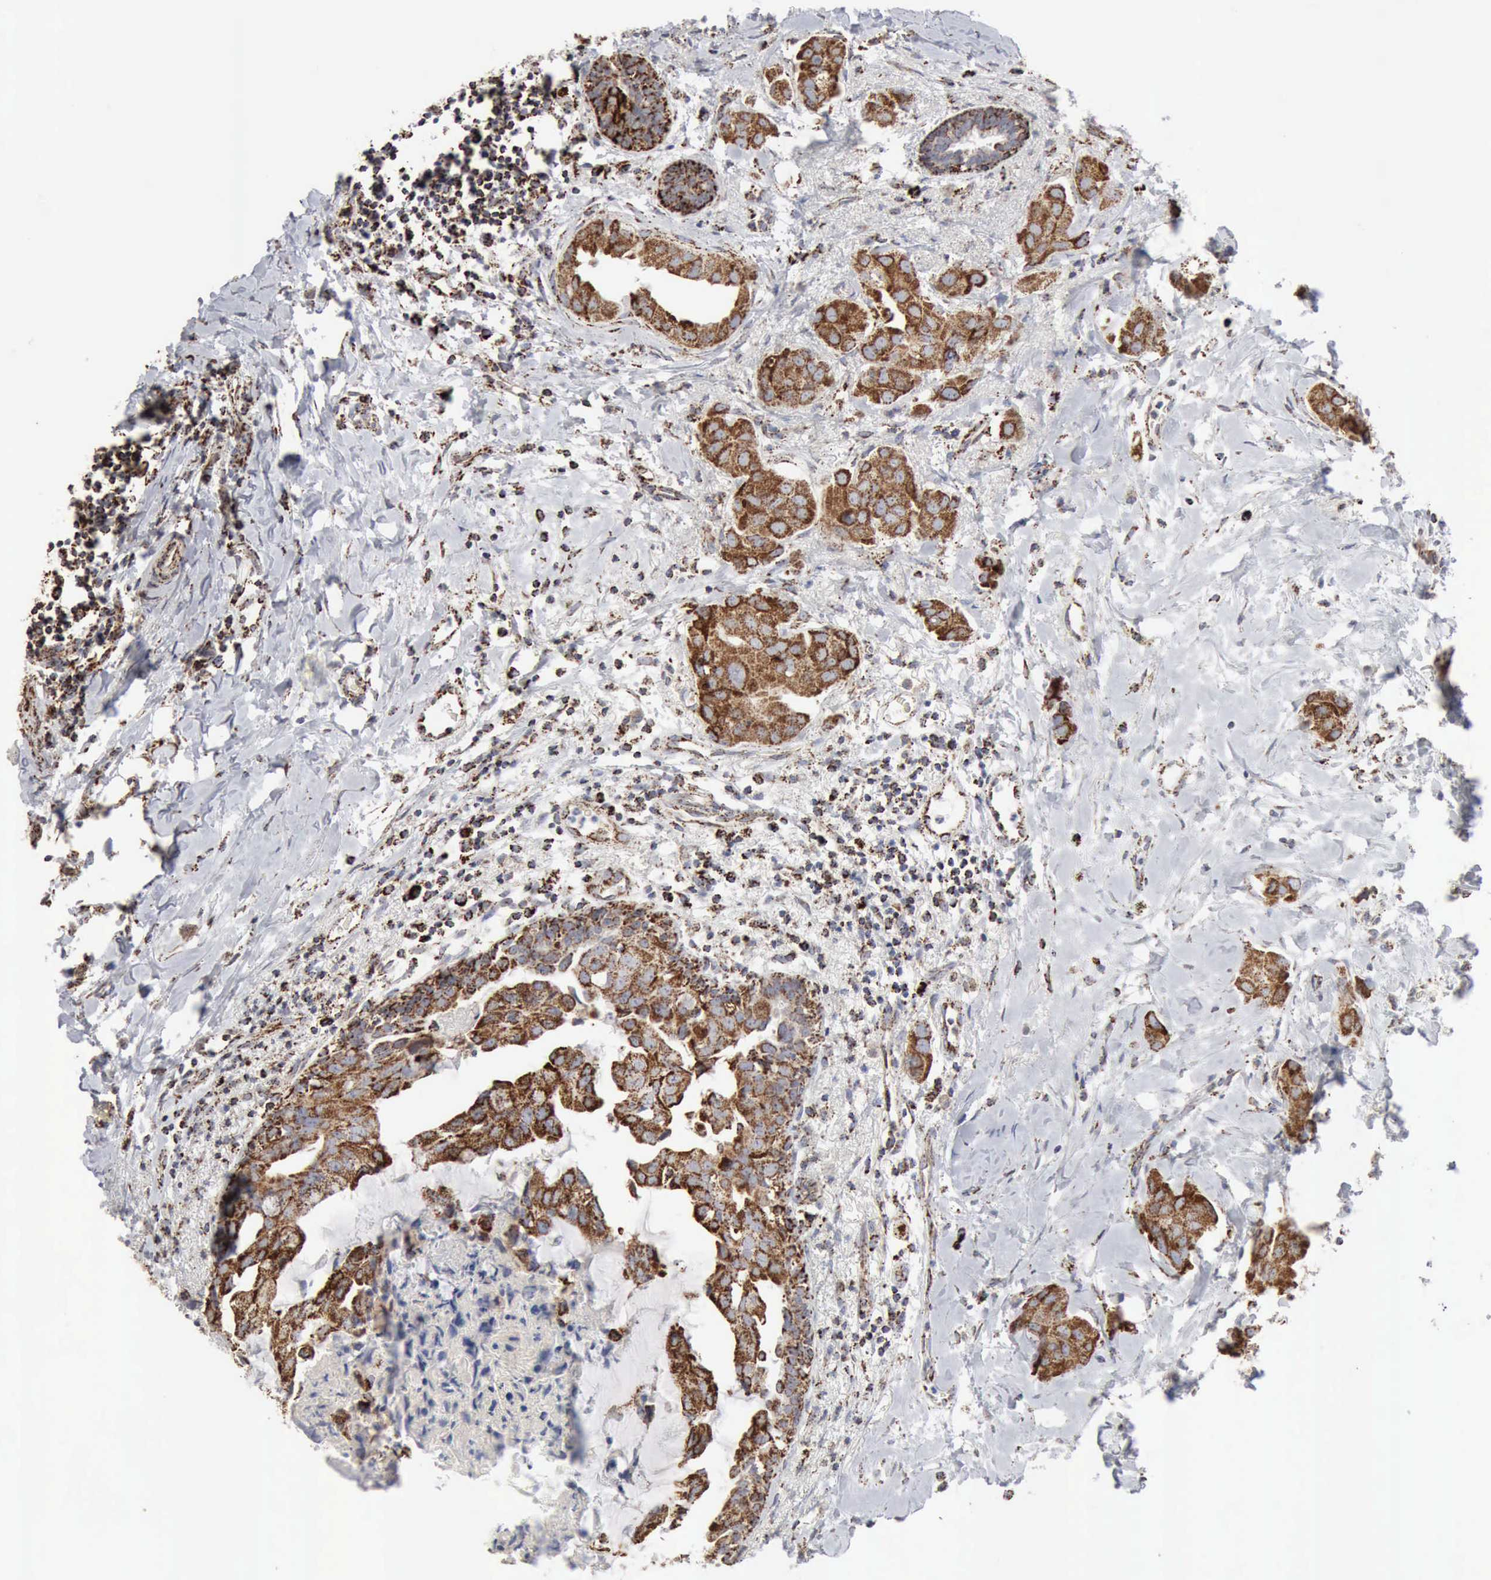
{"staining": {"intensity": "moderate", "quantity": ">75%", "location": "cytoplasmic/membranous"}, "tissue": "breast cancer", "cell_type": "Tumor cells", "image_type": "cancer", "snomed": [{"axis": "morphology", "description": "Duct carcinoma"}, {"axis": "topography", "description": "Breast"}], "caption": "Human breast cancer stained with a protein marker shows moderate staining in tumor cells.", "gene": "ACO2", "patient": {"sex": "female", "age": 40}}